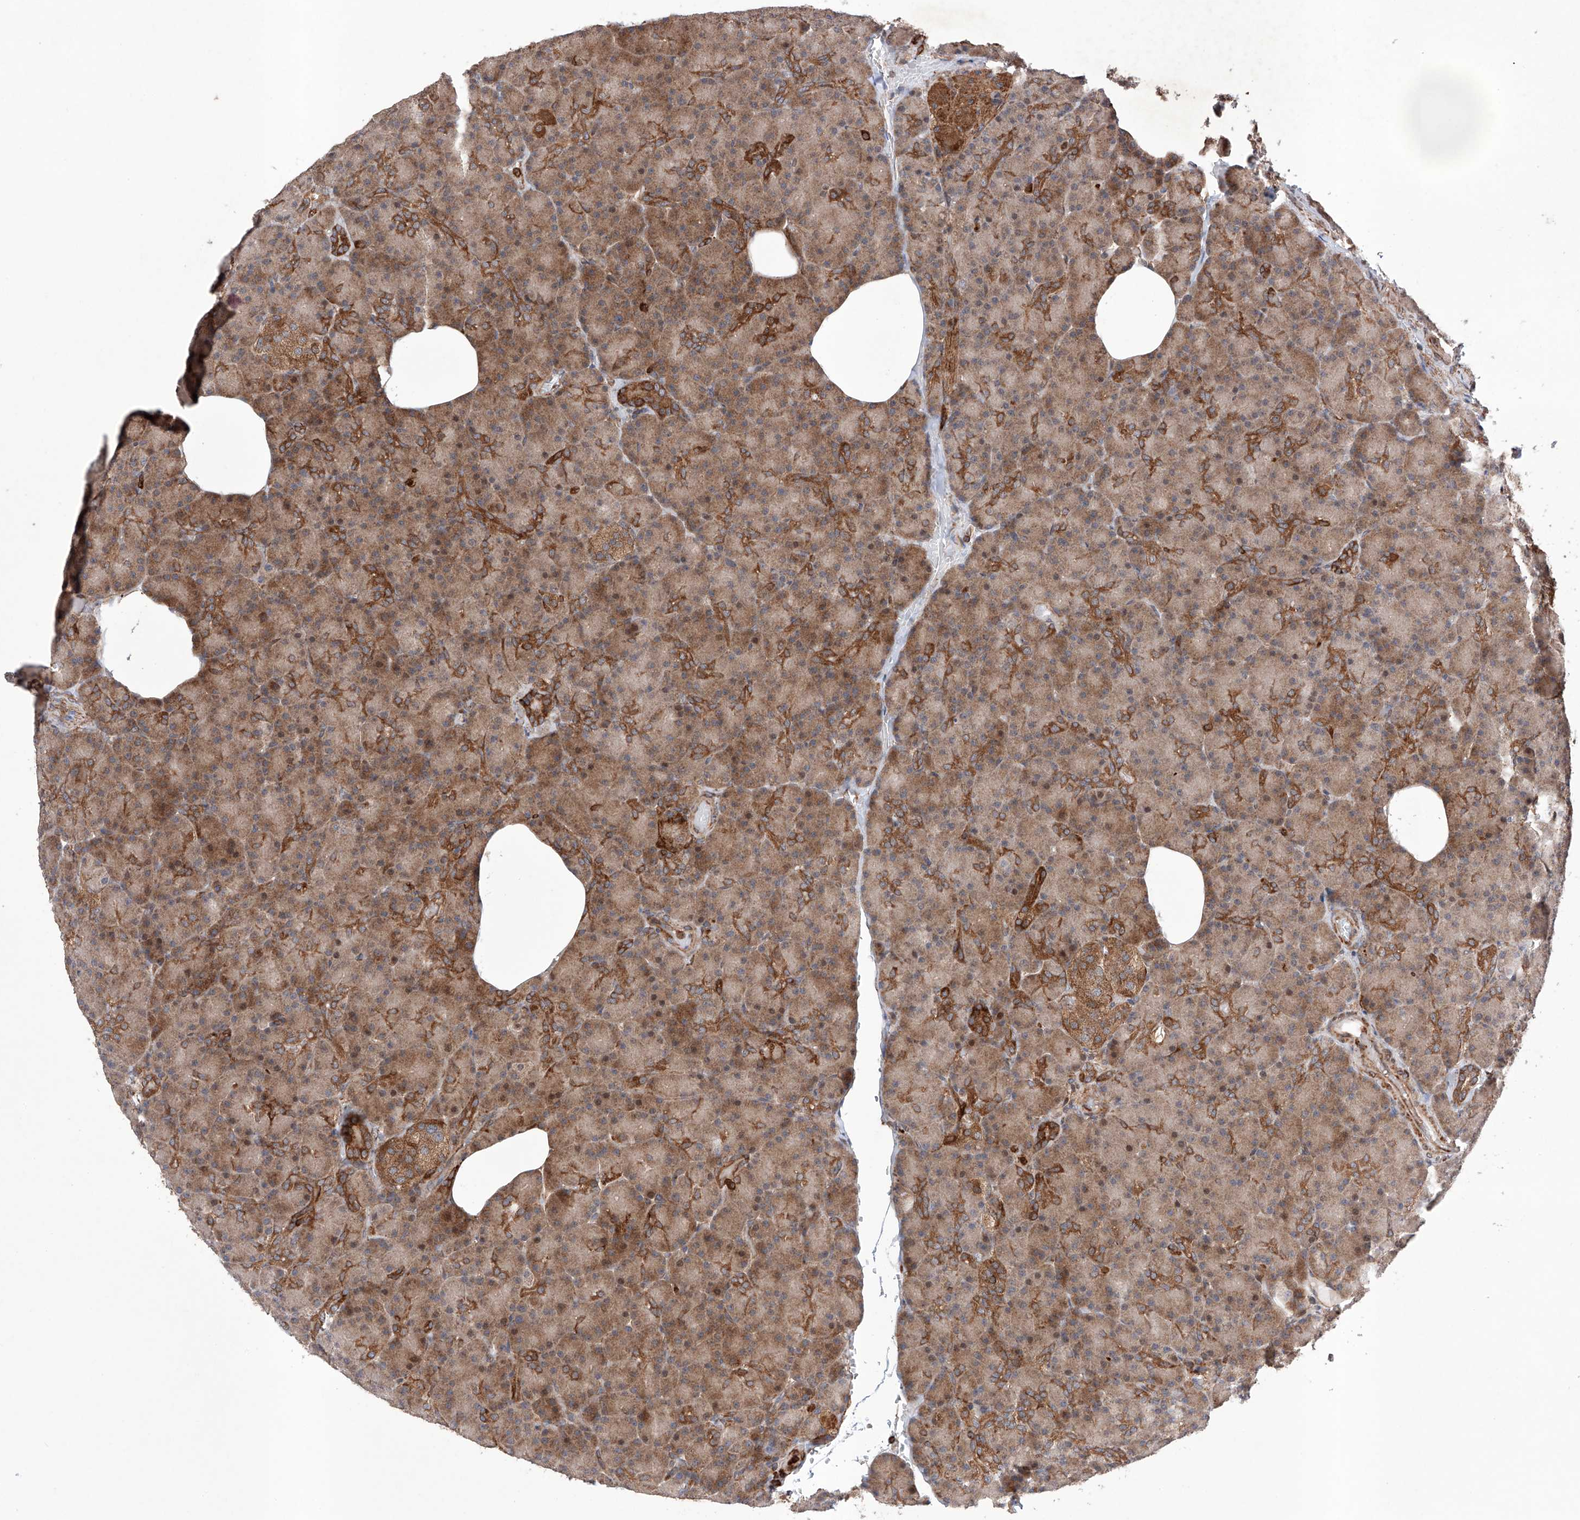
{"staining": {"intensity": "strong", "quantity": "25%-75%", "location": "cytoplasmic/membranous"}, "tissue": "pancreas", "cell_type": "Exocrine glandular cells", "image_type": "normal", "snomed": [{"axis": "morphology", "description": "Normal tissue, NOS"}, {"axis": "topography", "description": "Pancreas"}], "caption": "Immunohistochemistry histopathology image of normal pancreas: pancreas stained using immunohistochemistry (IHC) reveals high levels of strong protein expression localized specifically in the cytoplasmic/membranous of exocrine glandular cells, appearing as a cytoplasmic/membranous brown color.", "gene": "TIMM23", "patient": {"sex": "female", "age": 43}}